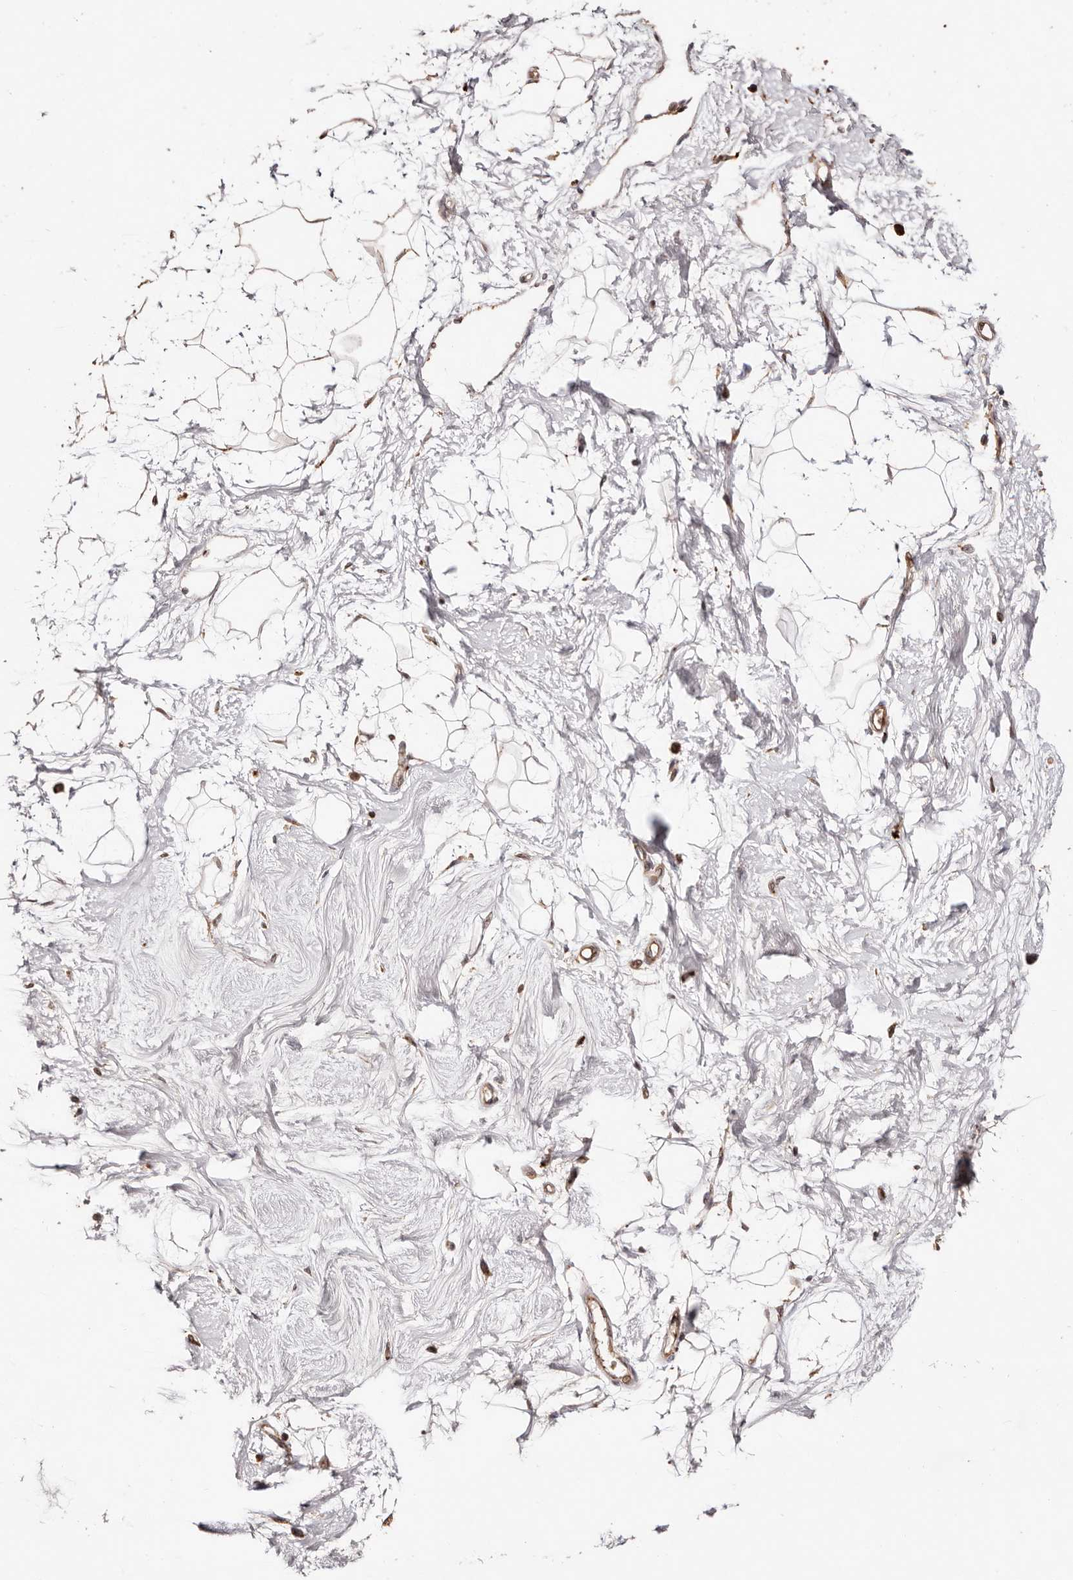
{"staining": {"intensity": "weak", "quantity": ">75%", "location": "cytoplasmic/membranous"}, "tissue": "breast", "cell_type": "Adipocytes", "image_type": "normal", "snomed": [{"axis": "morphology", "description": "Normal tissue, NOS"}, {"axis": "topography", "description": "Breast"}], "caption": "DAB immunohistochemical staining of benign human breast reveals weak cytoplasmic/membranous protein positivity in about >75% of adipocytes.", "gene": "PTPN22", "patient": {"sex": "female", "age": 45}}